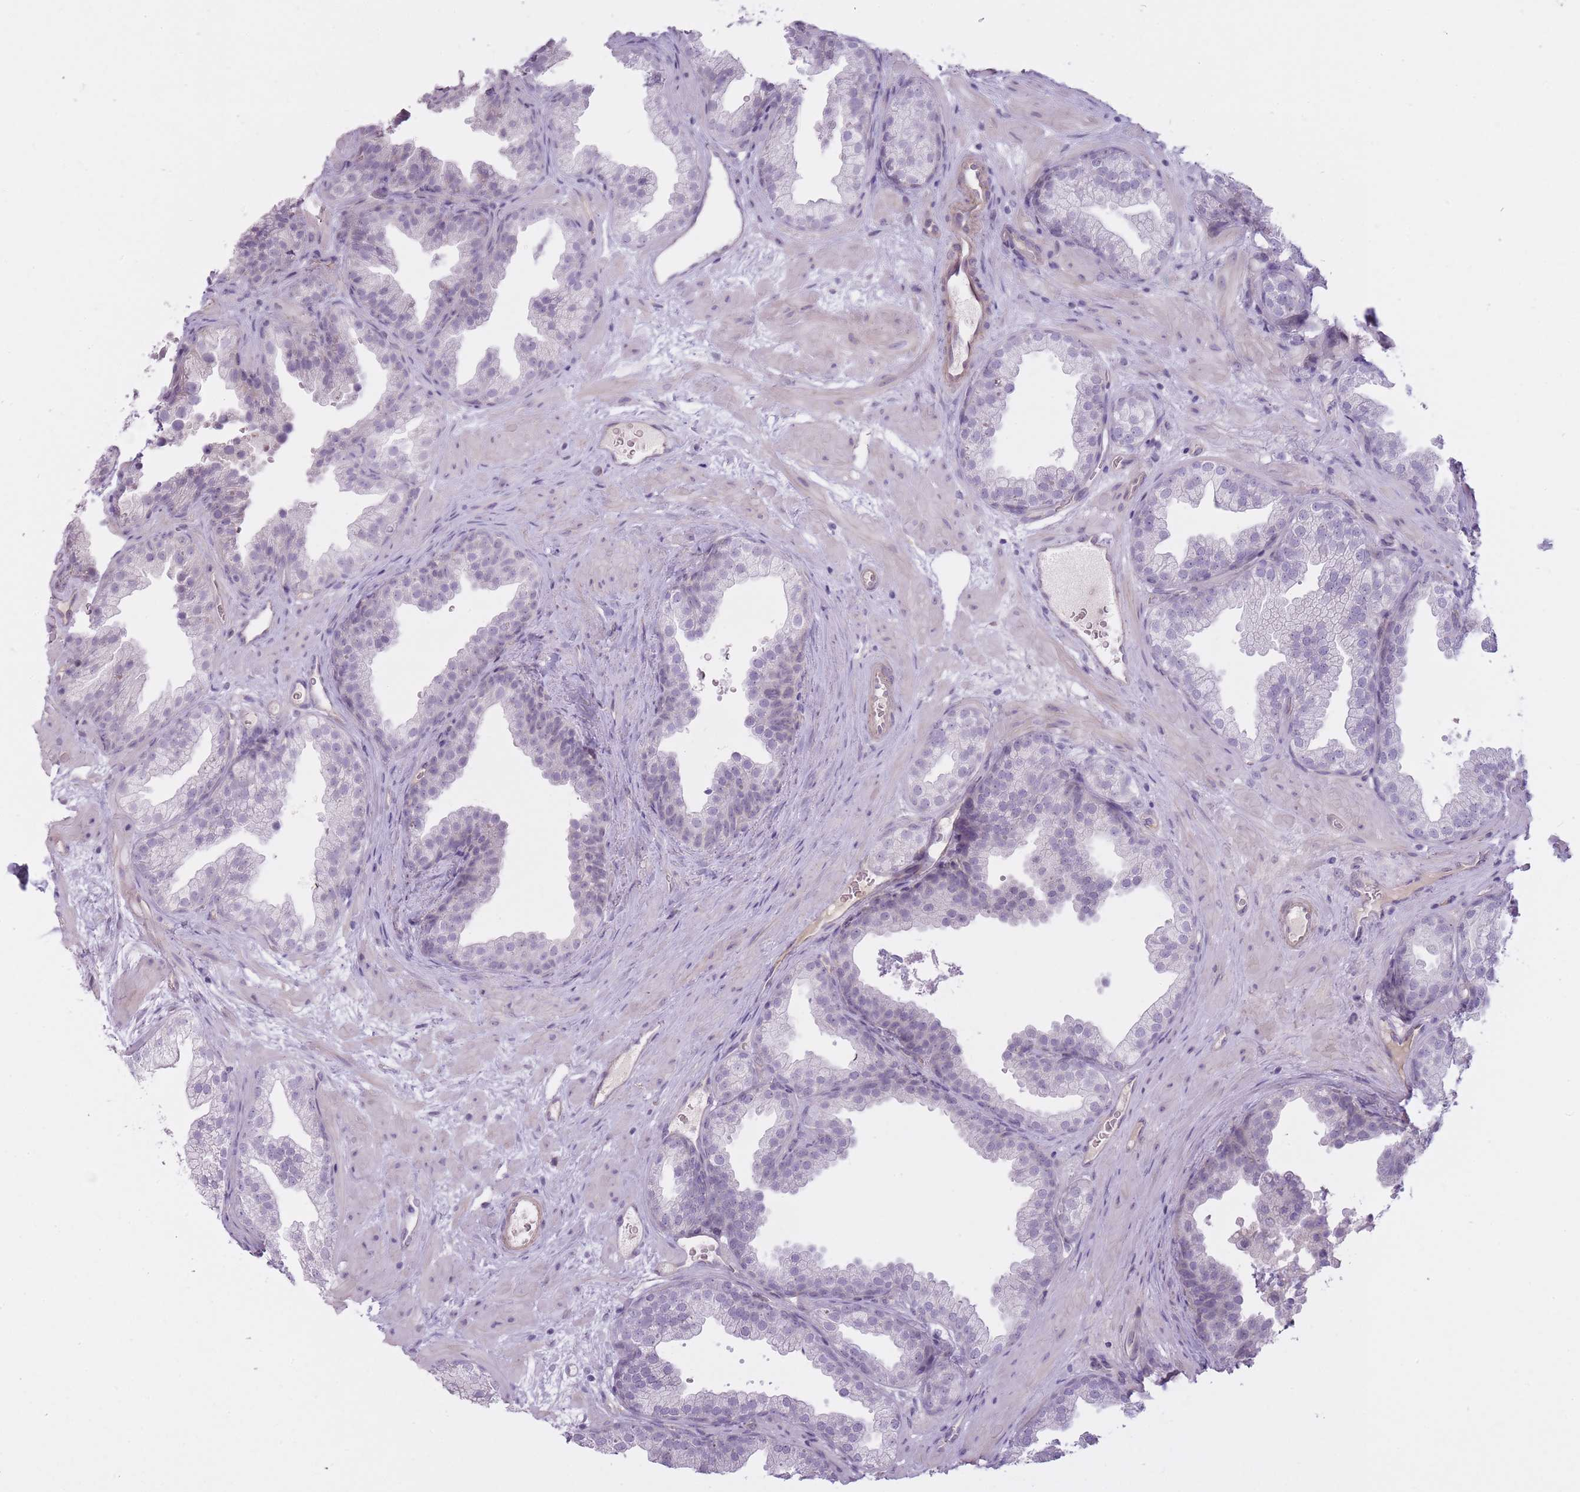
{"staining": {"intensity": "negative", "quantity": "none", "location": "none"}, "tissue": "prostate", "cell_type": "Glandular cells", "image_type": "normal", "snomed": [{"axis": "morphology", "description": "Normal tissue, NOS"}, {"axis": "topography", "description": "Prostate"}], "caption": "Photomicrograph shows no protein expression in glandular cells of normal prostate. The staining is performed using DAB brown chromogen with nuclei counter-stained in using hematoxylin.", "gene": "PGRMC2", "patient": {"sex": "male", "age": 37}}